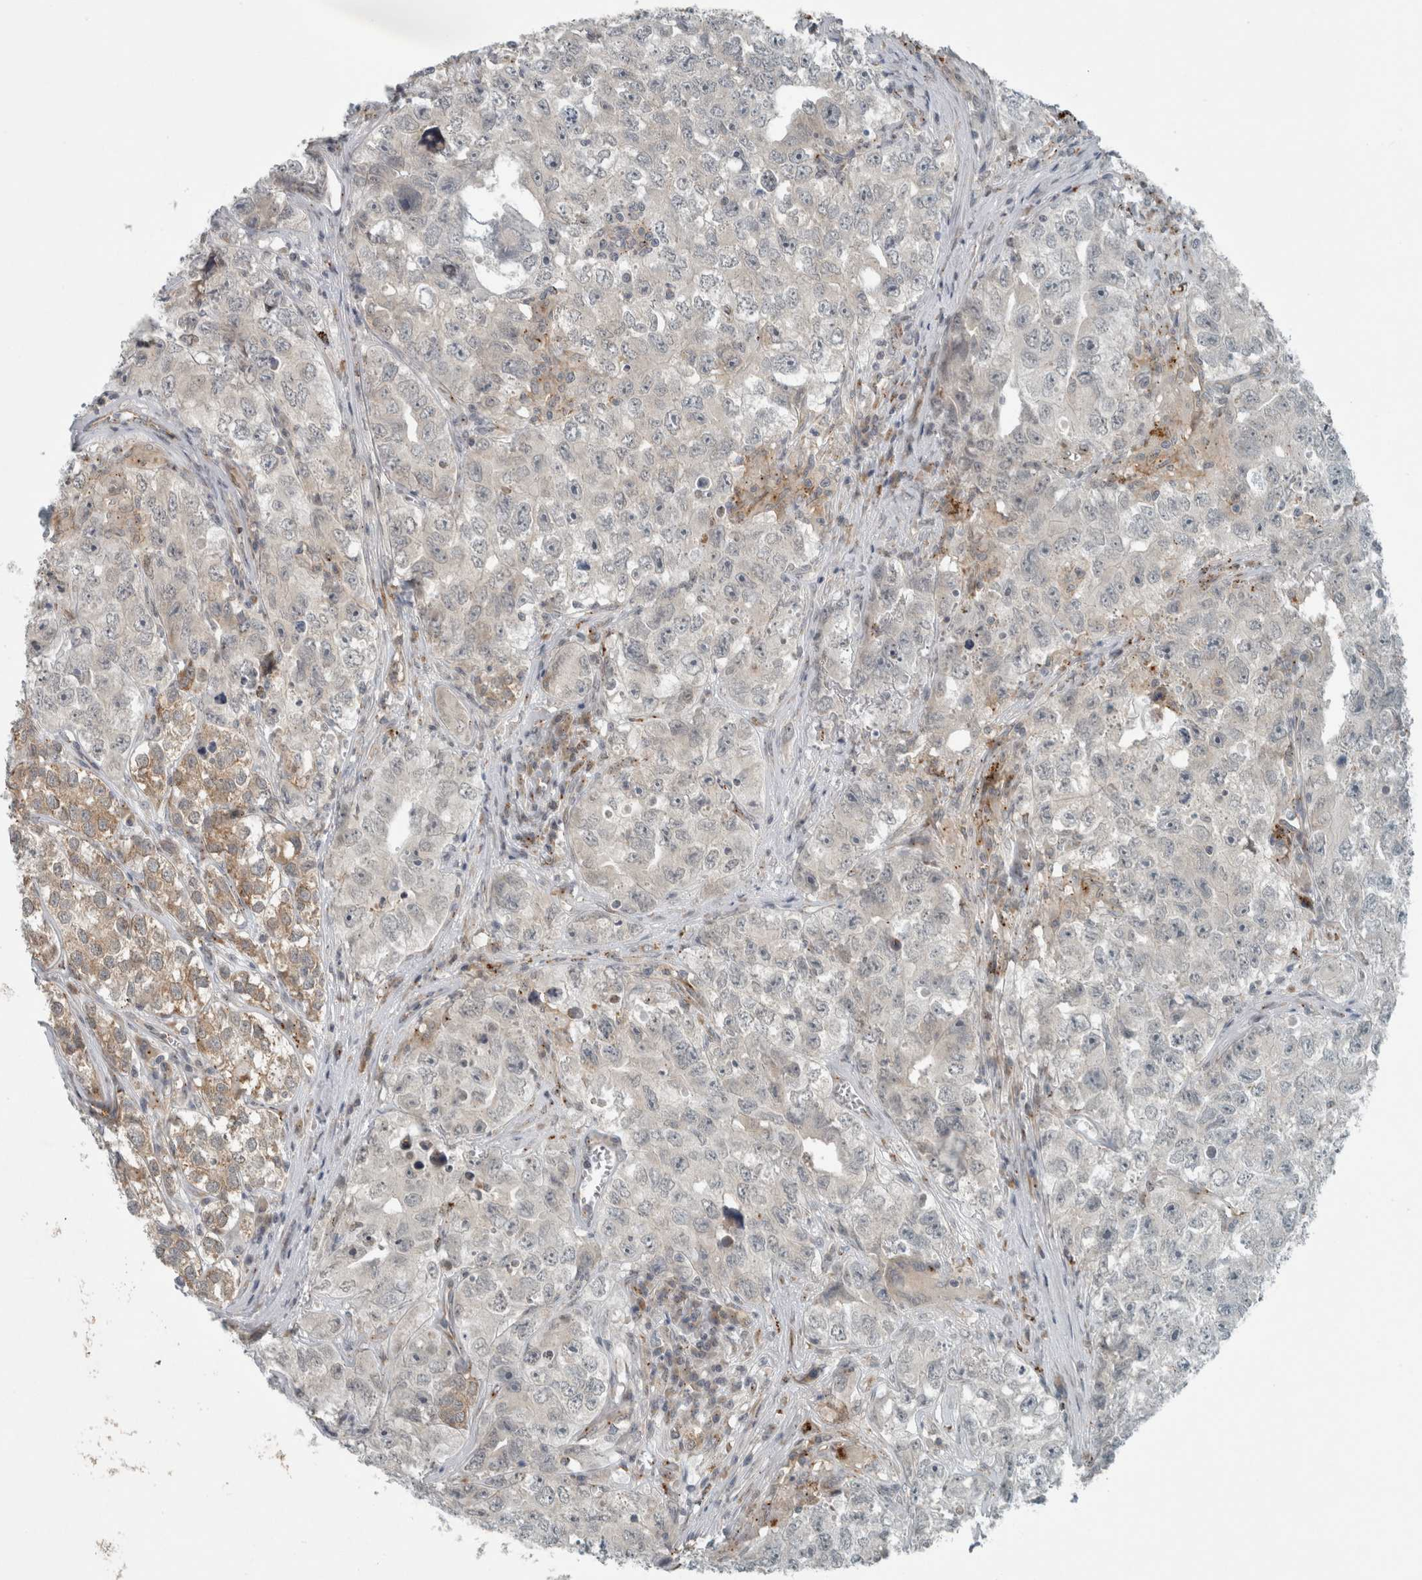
{"staining": {"intensity": "weak", "quantity": "<25%", "location": "cytoplasmic/membranous"}, "tissue": "testis cancer", "cell_type": "Tumor cells", "image_type": "cancer", "snomed": [{"axis": "morphology", "description": "Seminoma, NOS"}, {"axis": "morphology", "description": "Carcinoma, Embryonal, NOS"}, {"axis": "topography", "description": "Testis"}], "caption": "The micrograph displays no staining of tumor cells in embryonal carcinoma (testis).", "gene": "KIF1C", "patient": {"sex": "male", "age": 43}}